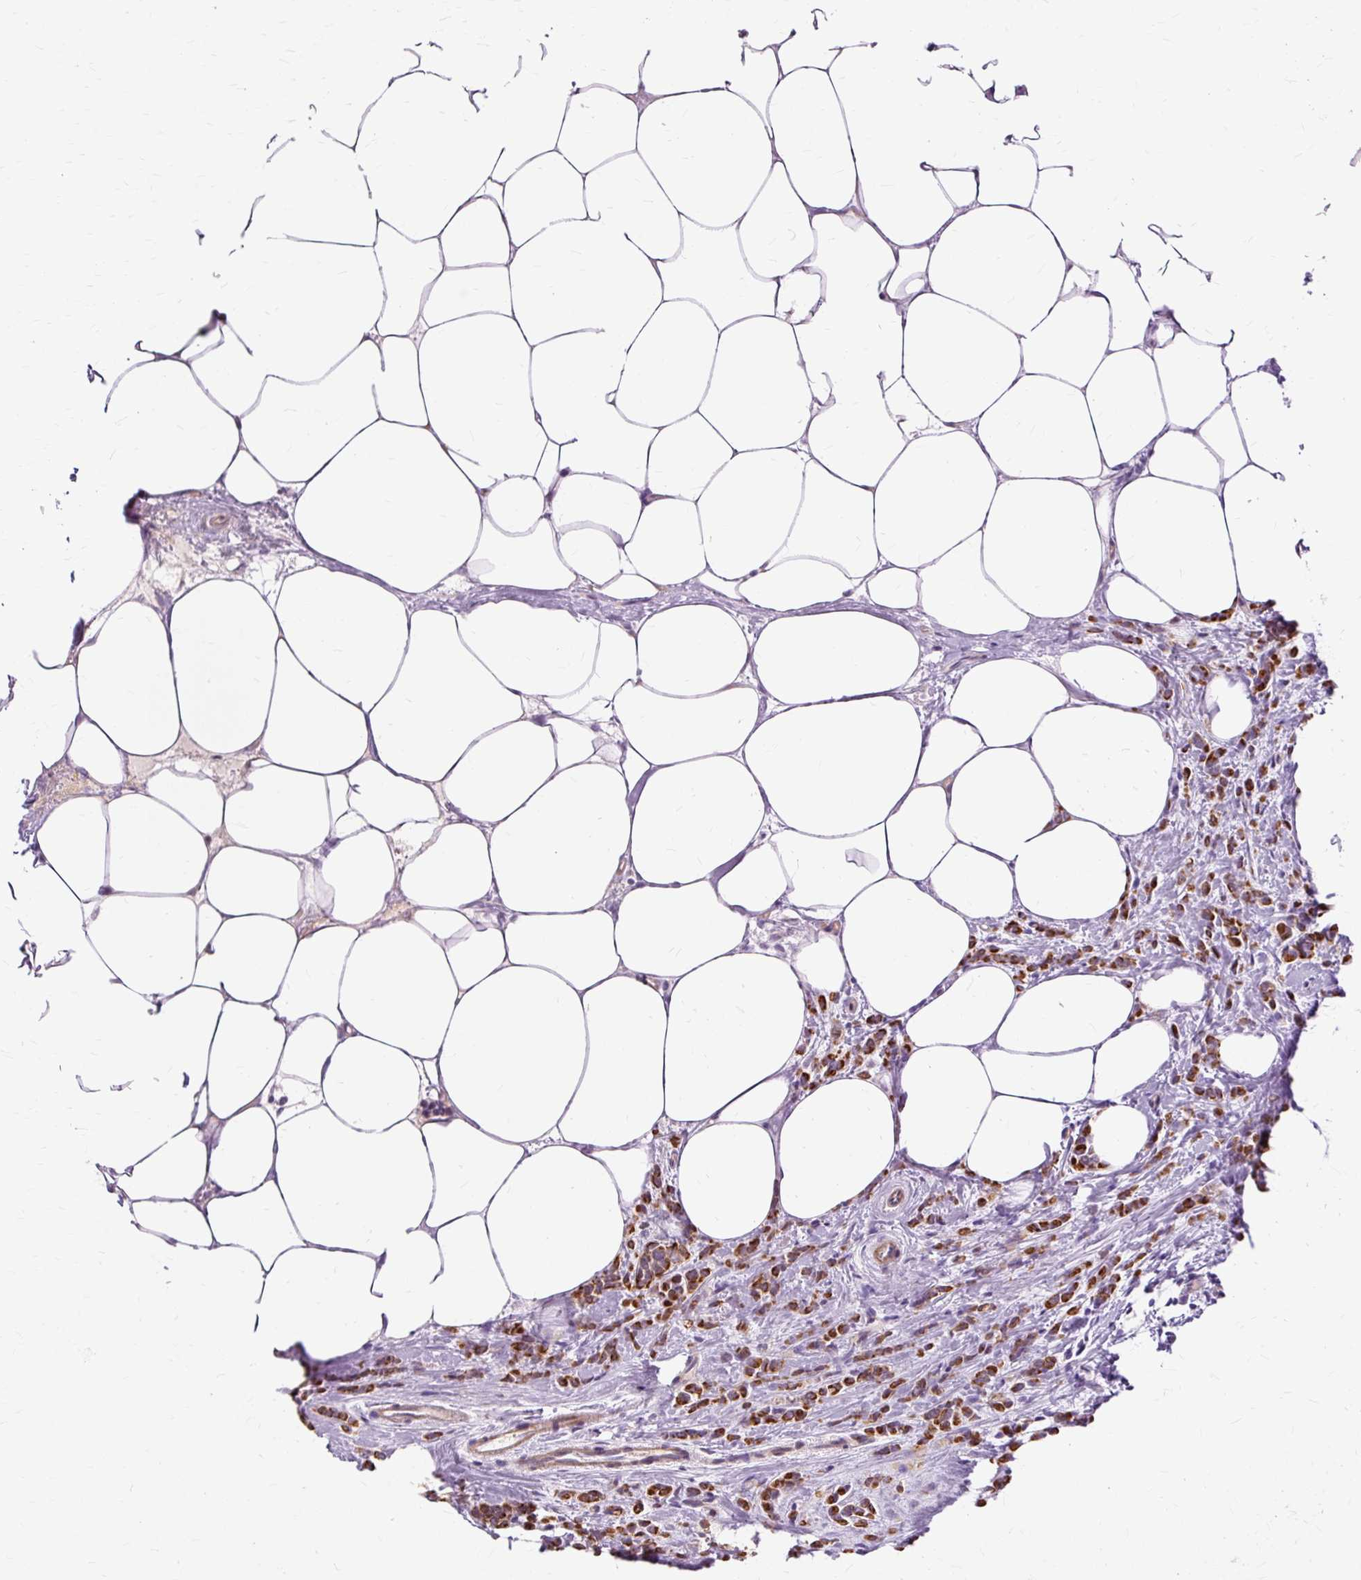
{"staining": {"intensity": "strong", "quantity": ">75%", "location": "cytoplasmic/membranous"}, "tissue": "breast cancer", "cell_type": "Tumor cells", "image_type": "cancer", "snomed": [{"axis": "morphology", "description": "Lobular carcinoma"}, {"axis": "topography", "description": "Breast"}], "caption": "Strong cytoplasmic/membranous staining is seen in approximately >75% of tumor cells in breast cancer.", "gene": "DCTN4", "patient": {"sex": "female", "age": 84}}